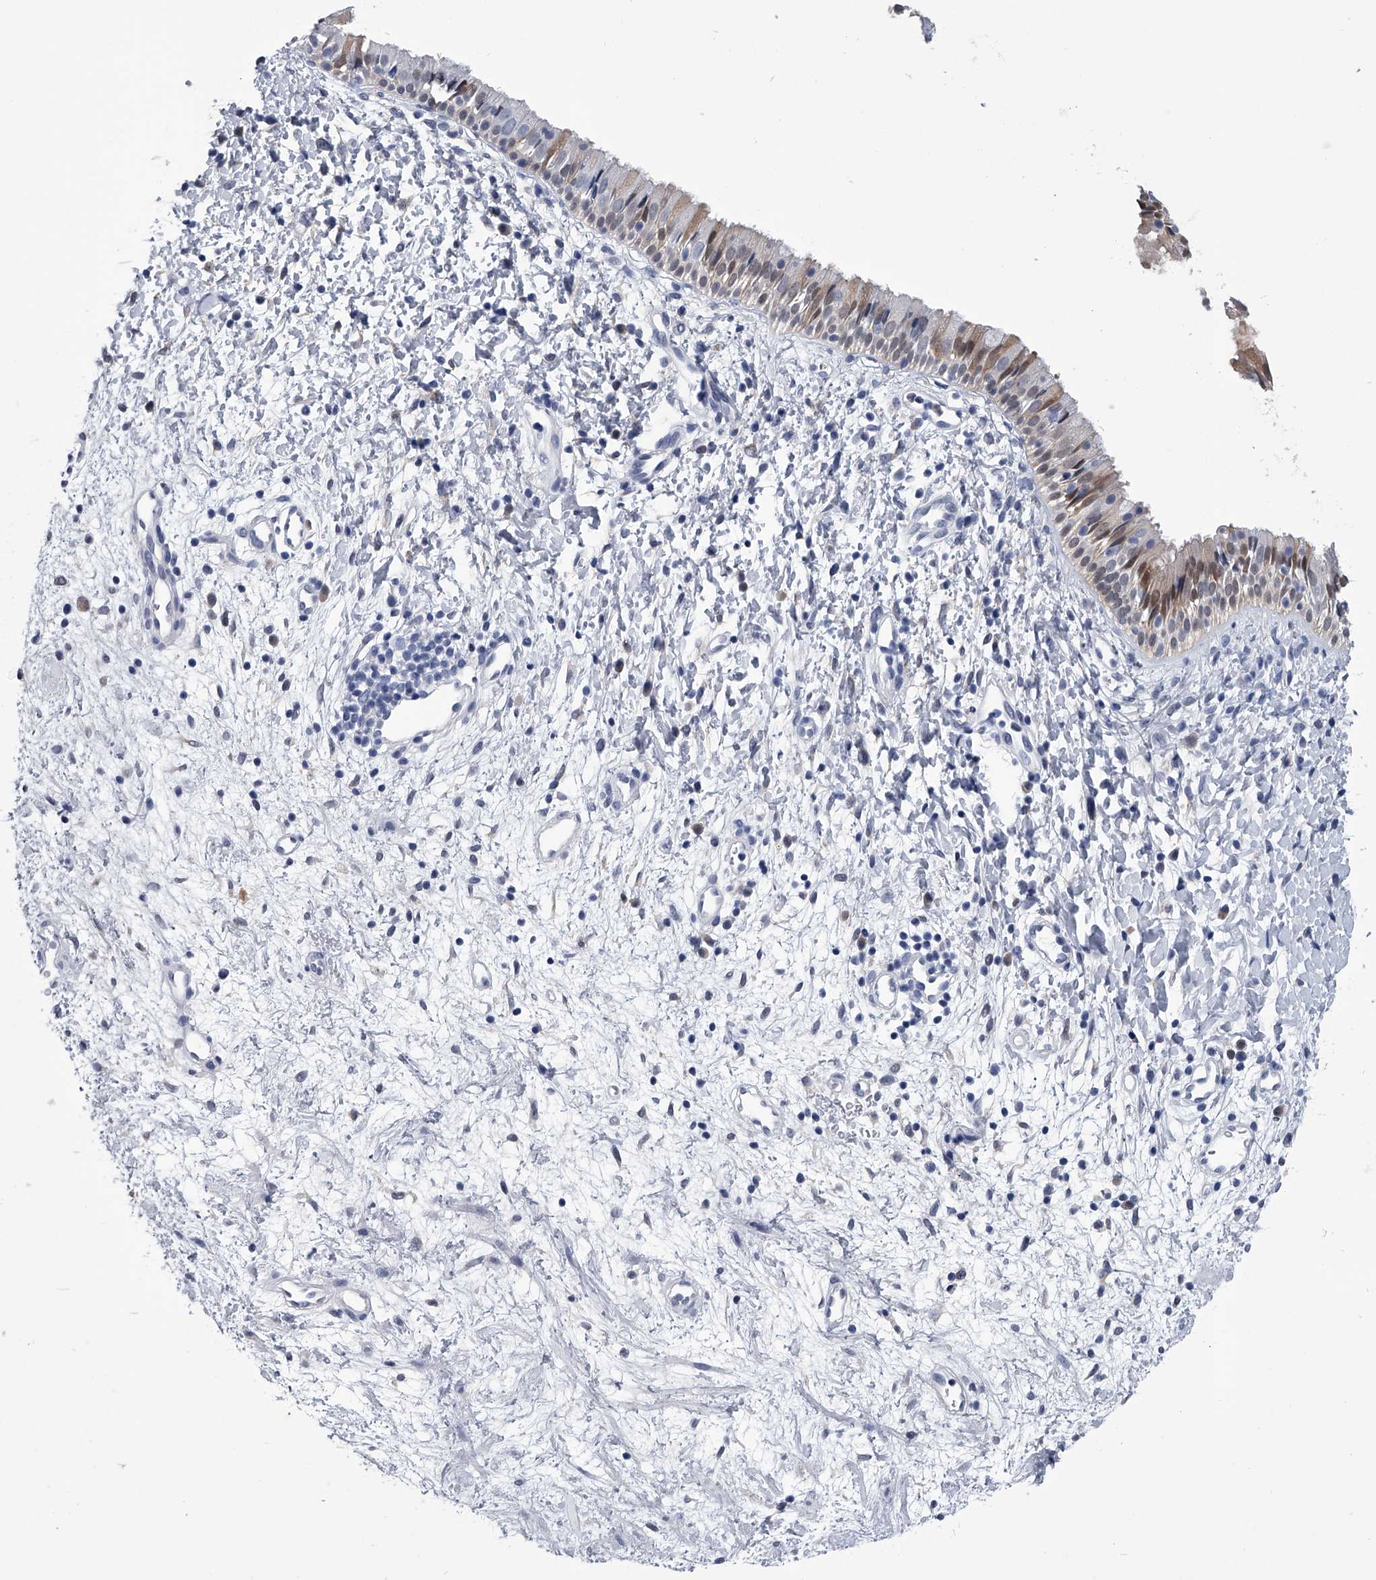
{"staining": {"intensity": "weak", "quantity": "<25%", "location": "cytoplasmic/membranous"}, "tissue": "nasopharynx", "cell_type": "Respiratory epithelial cells", "image_type": "normal", "snomed": [{"axis": "morphology", "description": "Normal tissue, NOS"}, {"axis": "topography", "description": "Nasopharynx"}], "caption": "Immunohistochemistry of benign nasopharynx reveals no expression in respiratory epithelial cells. (DAB immunohistochemistry, high magnification).", "gene": "PDXK", "patient": {"sex": "male", "age": 22}}